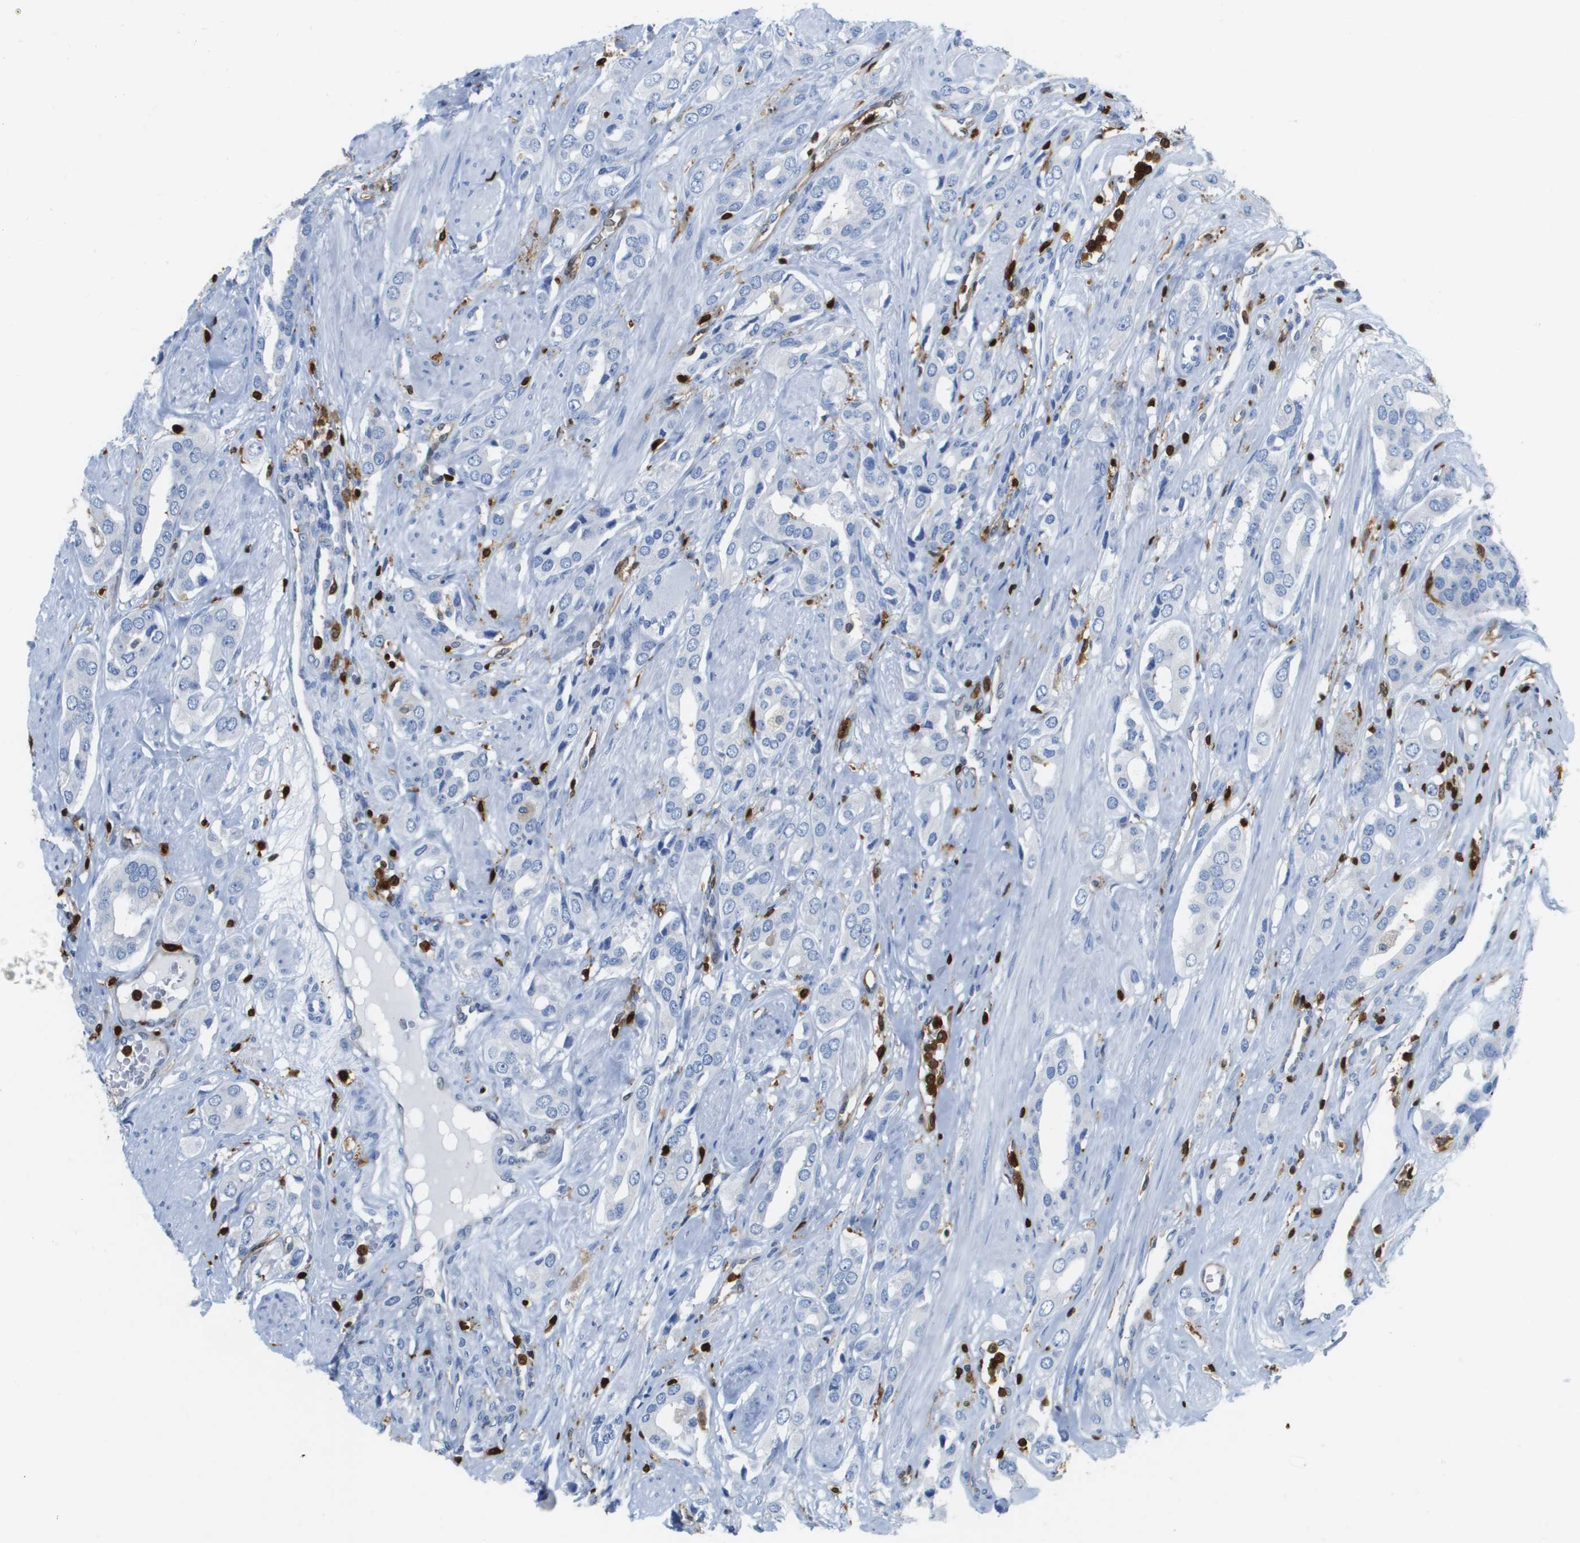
{"staining": {"intensity": "negative", "quantity": "none", "location": "none"}, "tissue": "prostate cancer", "cell_type": "Tumor cells", "image_type": "cancer", "snomed": [{"axis": "morphology", "description": "Adenocarcinoma, High grade"}, {"axis": "topography", "description": "Prostate"}], "caption": "Immunohistochemistry of prostate high-grade adenocarcinoma displays no expression in tumor cells.", "gene": "DOCK5", "patient": {"sex": "male", "age": 52}}